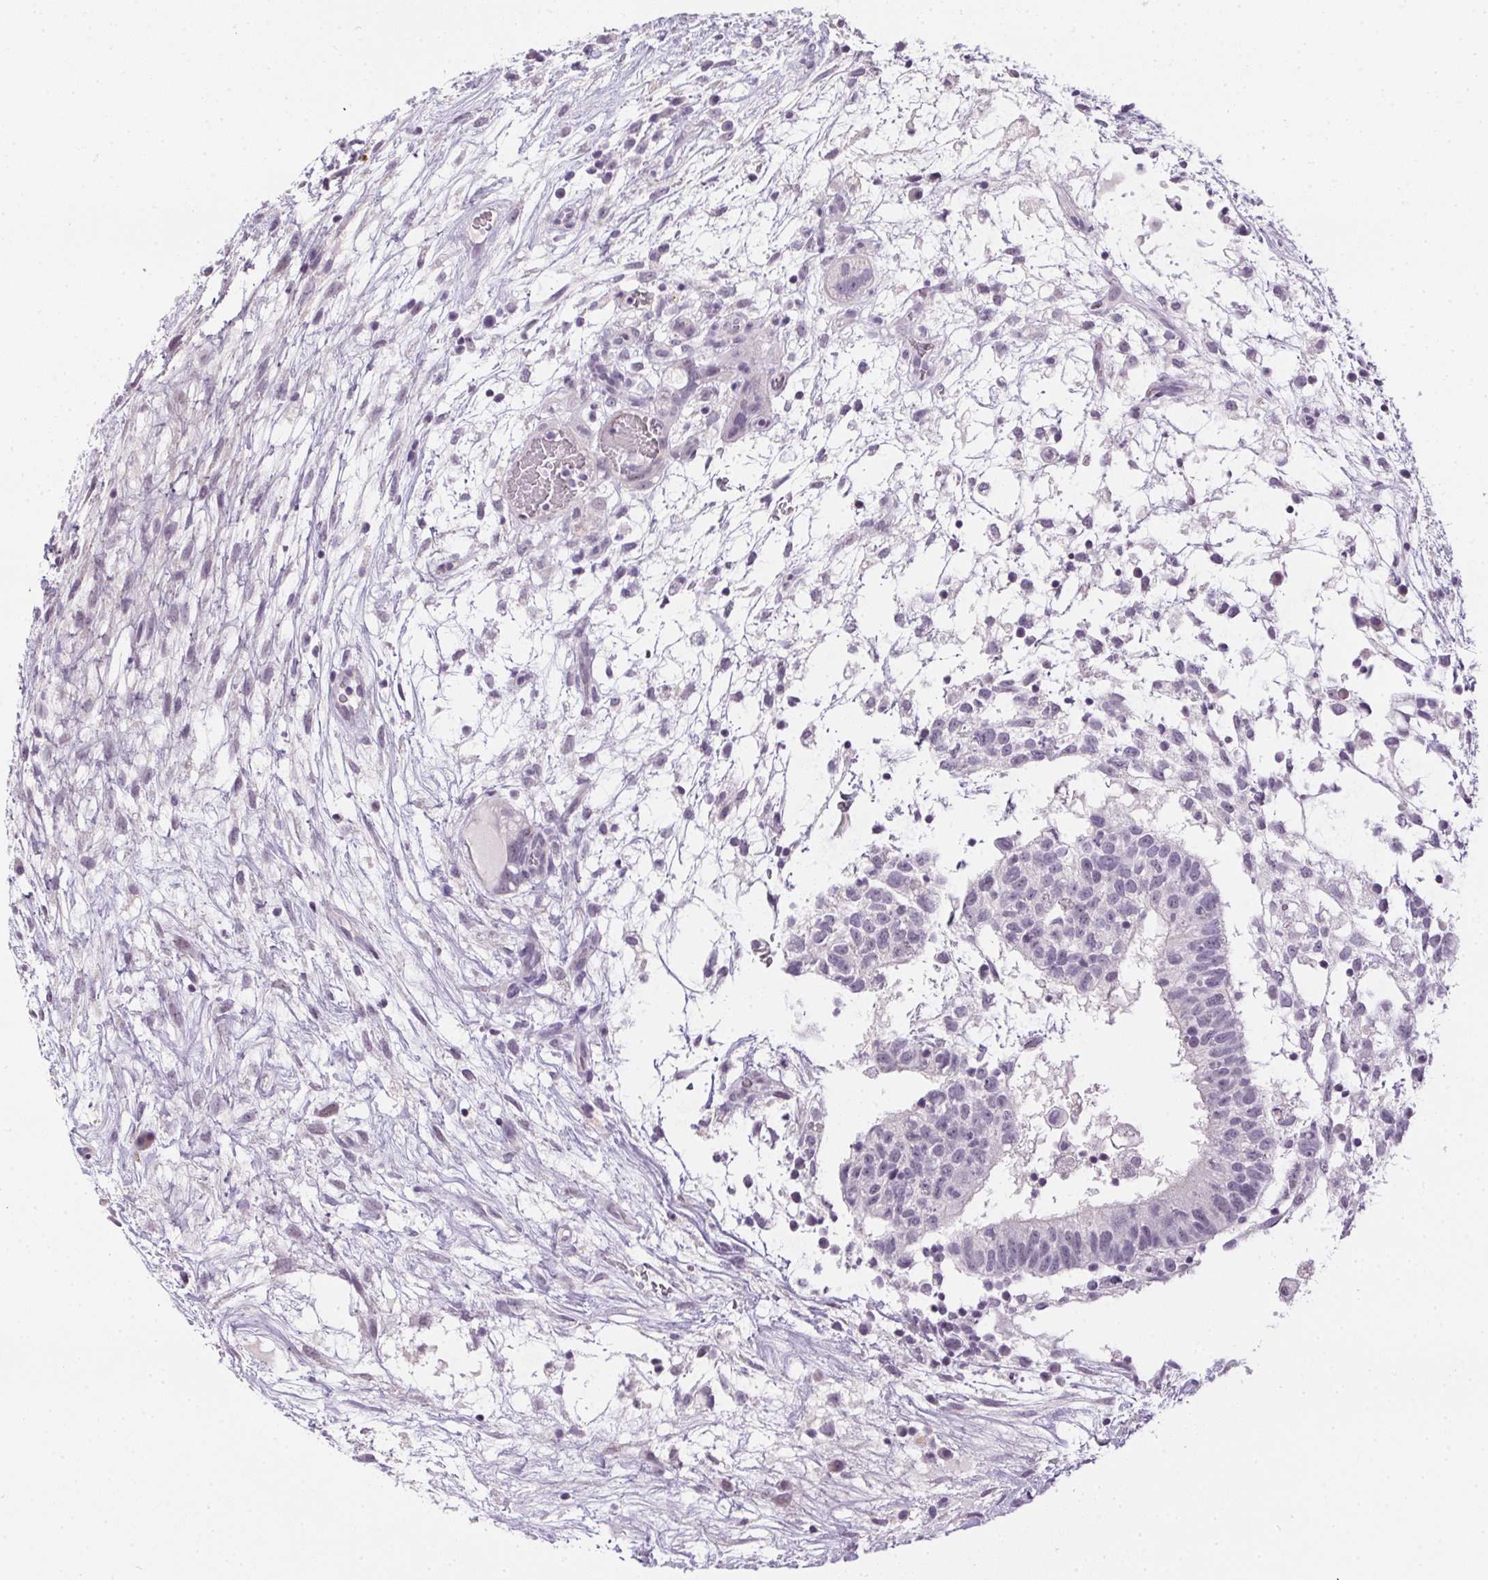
{"staining": {"intensity": "negative", "quantity": "none", "location": "none"}, "tissue": "testis cancer", "cell_type": "Tumor cells", "image_type": "cancer", "snomed": [{"axis": "morphology", "description": "Normal tissue, NOS"}, {"axis": "morphology", "description": "Carcinoma, Embryonal, NOS"}, {"axis": "topography", "description": "Testis"}], "caption": "Tumor cells are negative for brown protein staining in embryonal carcinoma (testis). Nuclei are stained in blue.", "gene": "GSDMC", "patient": {"sex": "male", "age": 32}}